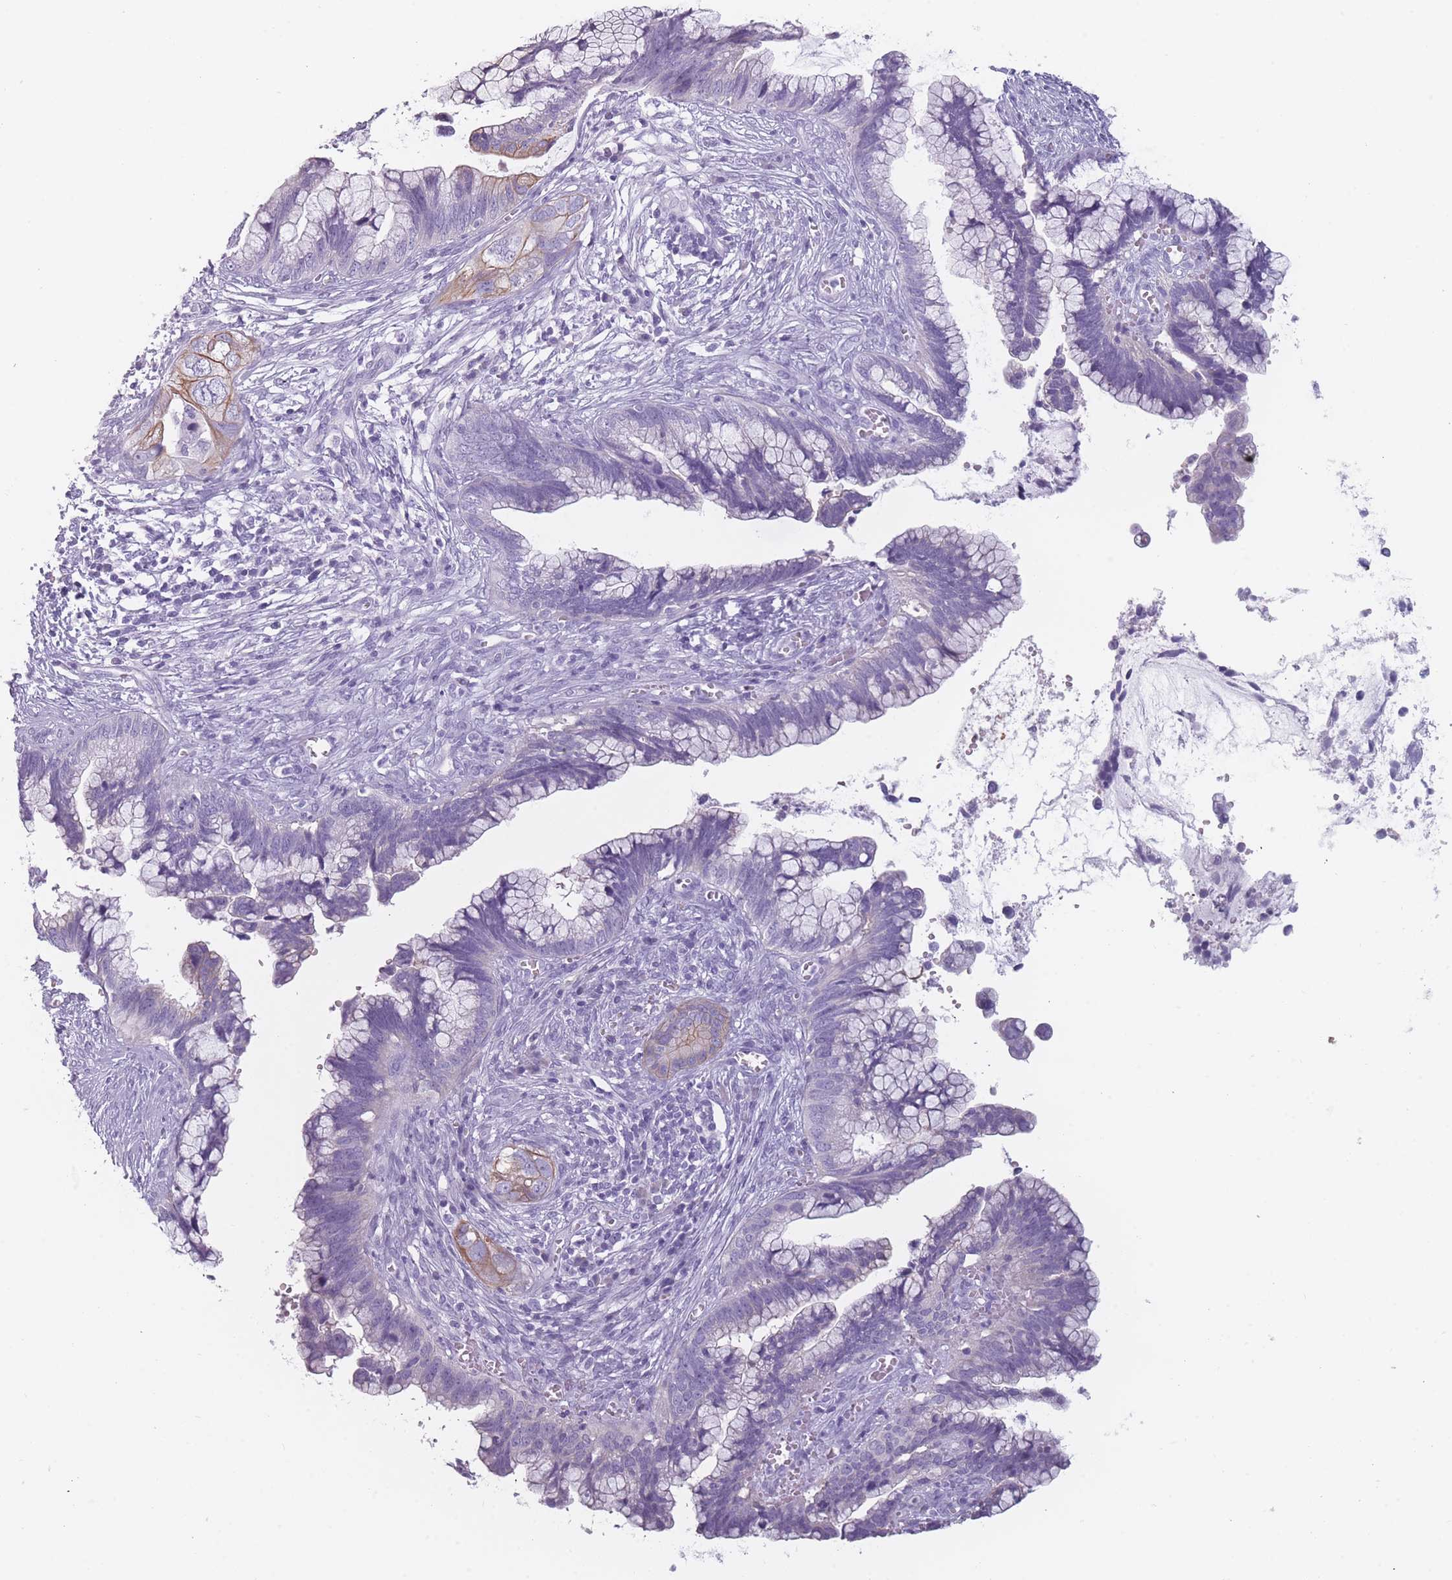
{"staining": {"intensity": "moderate", "quantity": "<25%", "location": "cytoplasmic/membranous"}, "tissue": "cervical cancer", "cell_type": "Tumor cells", "image_type": "cancer", "snomed": [{"axis": "morphology", "description": "Adenocarcinoma, NOS"}, {"axis": "topography", "description": "Cervix"}], "caption": "Protein expression by immunohistochemistry (IHC) demonstrates moderate cytoplasmic/membranous staining in about <25% of tumor cells in cervical cancer (adenocarcinoma).", "gene": "PPFIA3", "patient": {"sex": "female", "age": 44}}